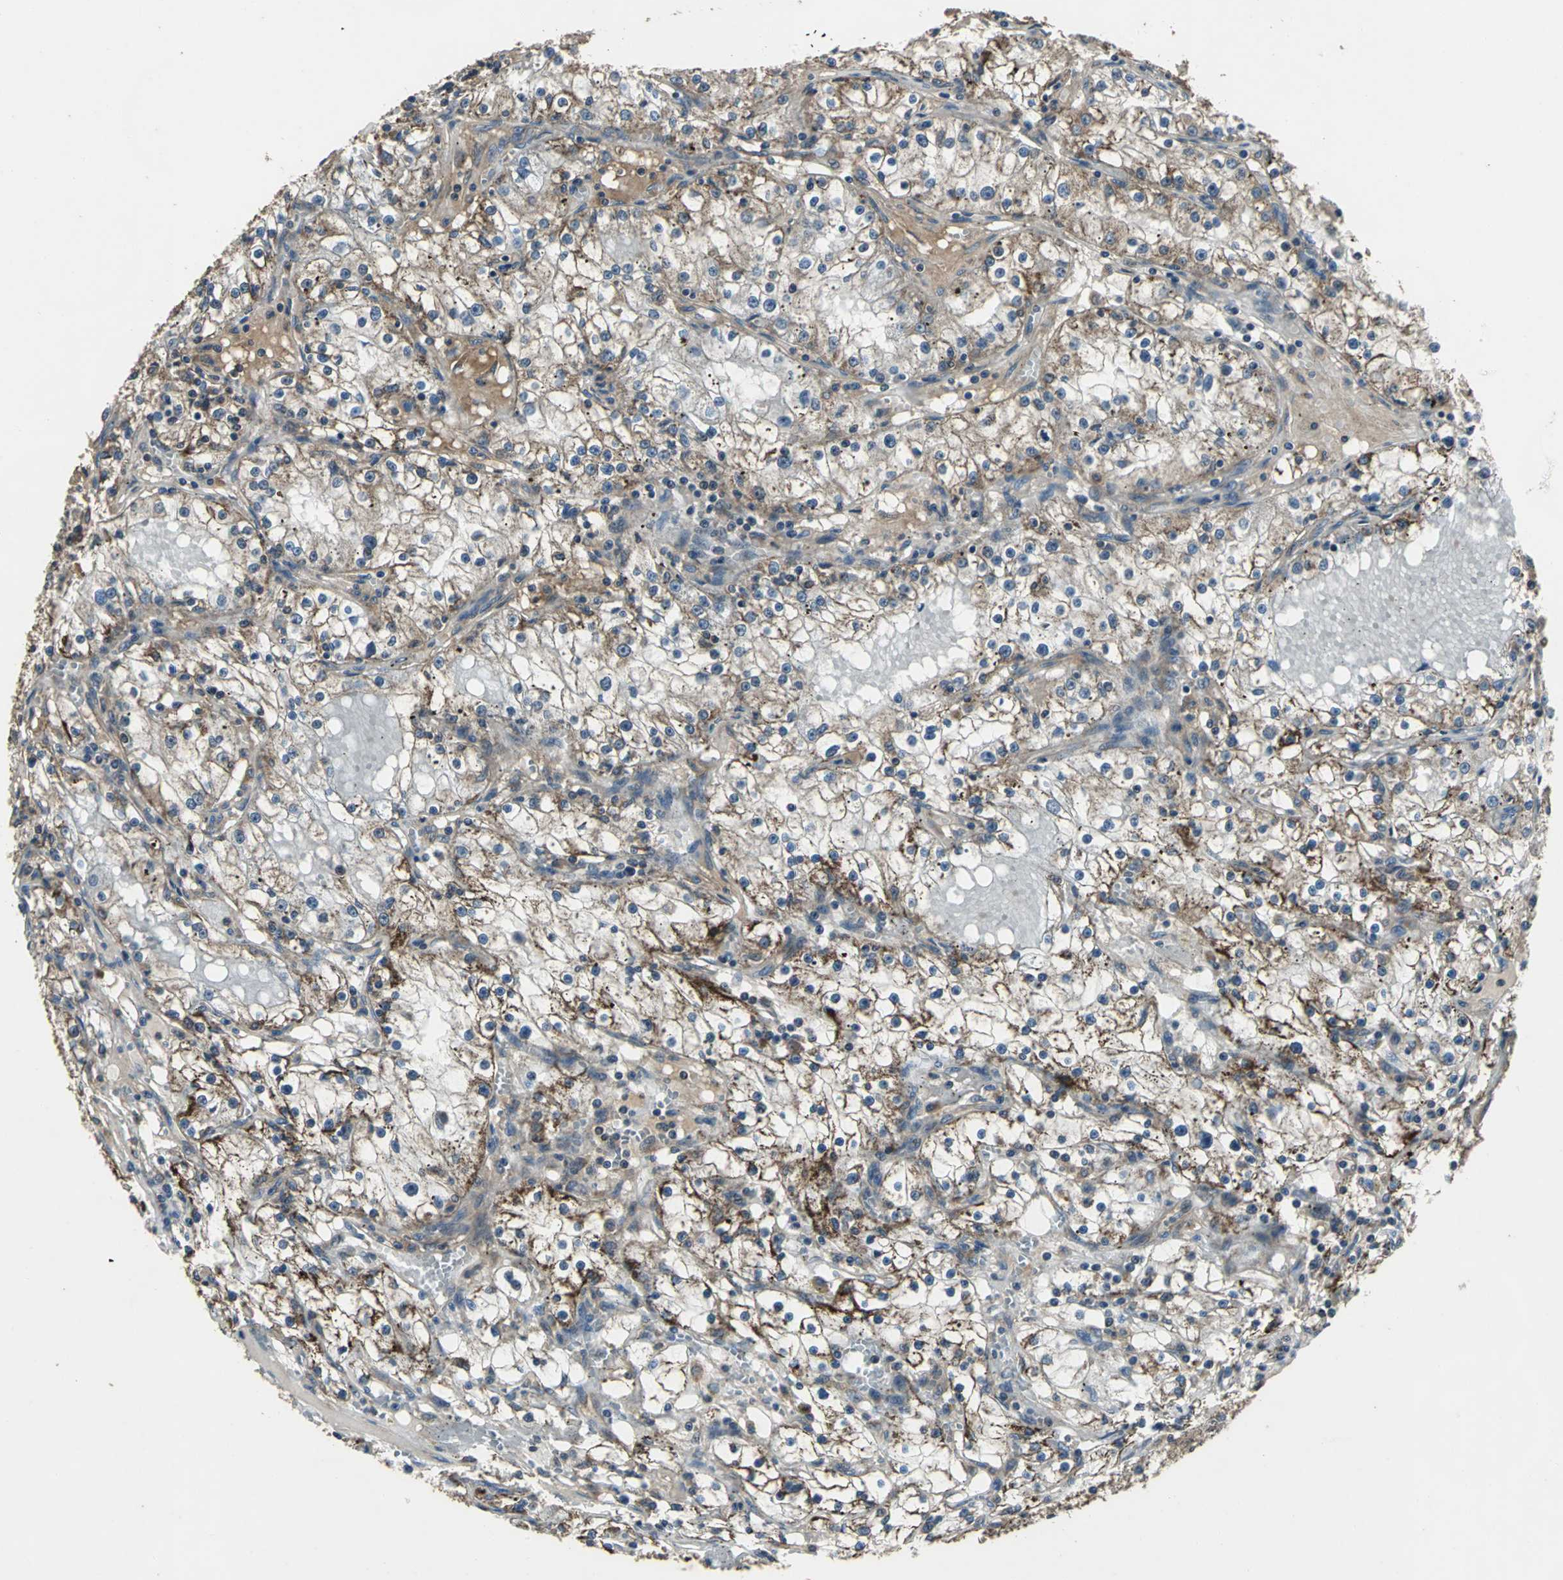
{"staining": {"intensity": "moderate", "quantity": ">75%", "location": "cytoplasmic/membranous"}, "tissue": "renal cancer", "cell_type": "Tumor cells", "image_type": "cancer", "snomed": [{"axis": "morphology", "description": "Adenocarcinoma, NOS"}, {"axis": "topography", "description": "Kidney"}], "caption": "Protein expression analysis of human renal adenocarcinoma reveals moderate cytoplasmic/membranous staining in approximately >75% of tumor cells.", "gene": "IRF3", "patient": {"sex": "male", "age": 56}}